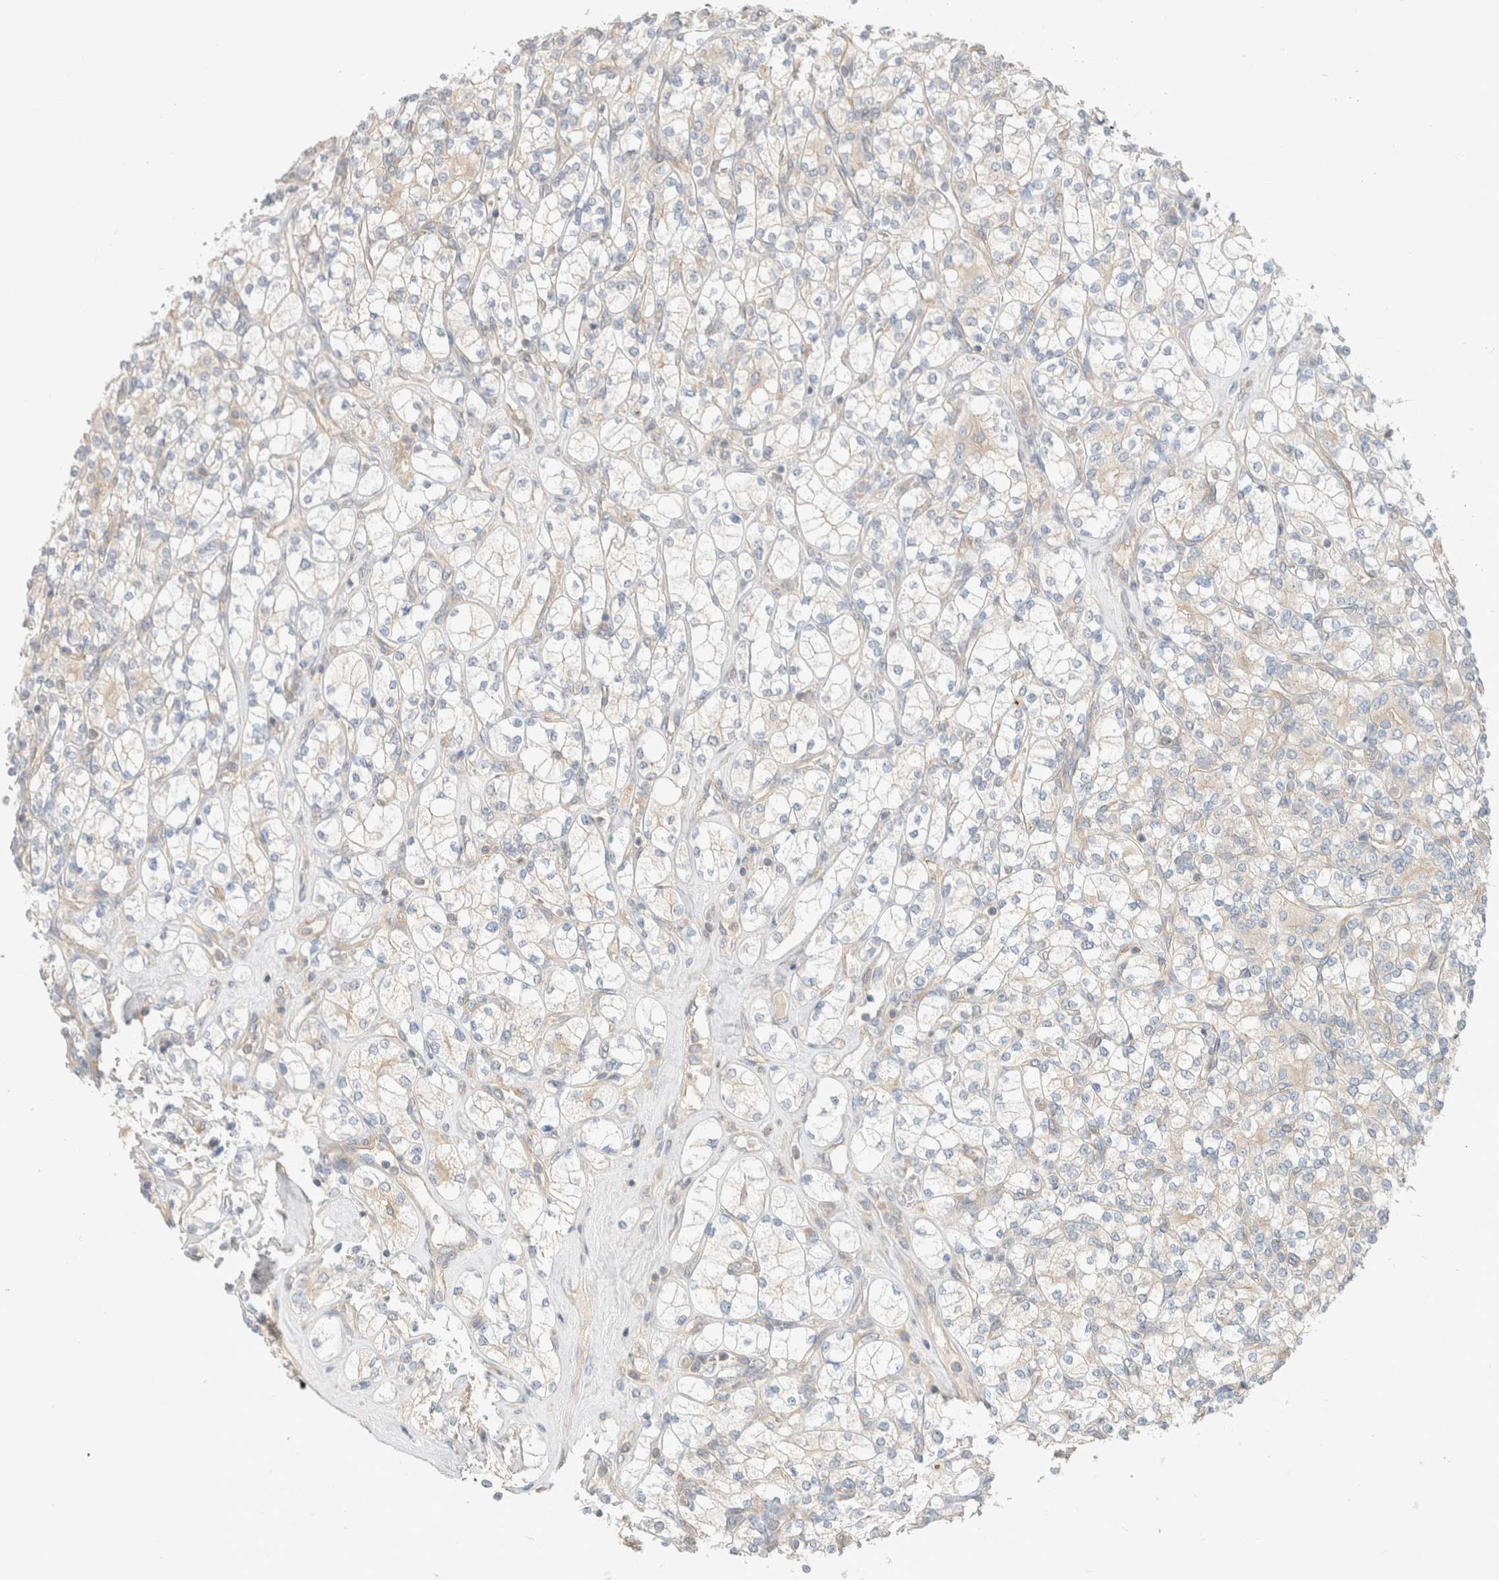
{"staining": {"intensity": "negative", "quantity": "none", "location": "none"}, "tissue": "renal cancer", "cell_type": "Tumor cells", "image_type": "cancer", "snomed": [{"axis": "morphology", "description": "Adenocarcinoma, NOS"}, {"axis": "topography", "description": "Kidney"}], "caption": "Immunohistochemistry (IHC) image of renal cancer stained for a protein (brown), which exhibits no positivity in tumor cells. (Brightfield microscopy of DAB immunohistochemistry (IHC) at high magnification).", "gene": "MARK3", "patient": {"sex": "male", "age": 77}}